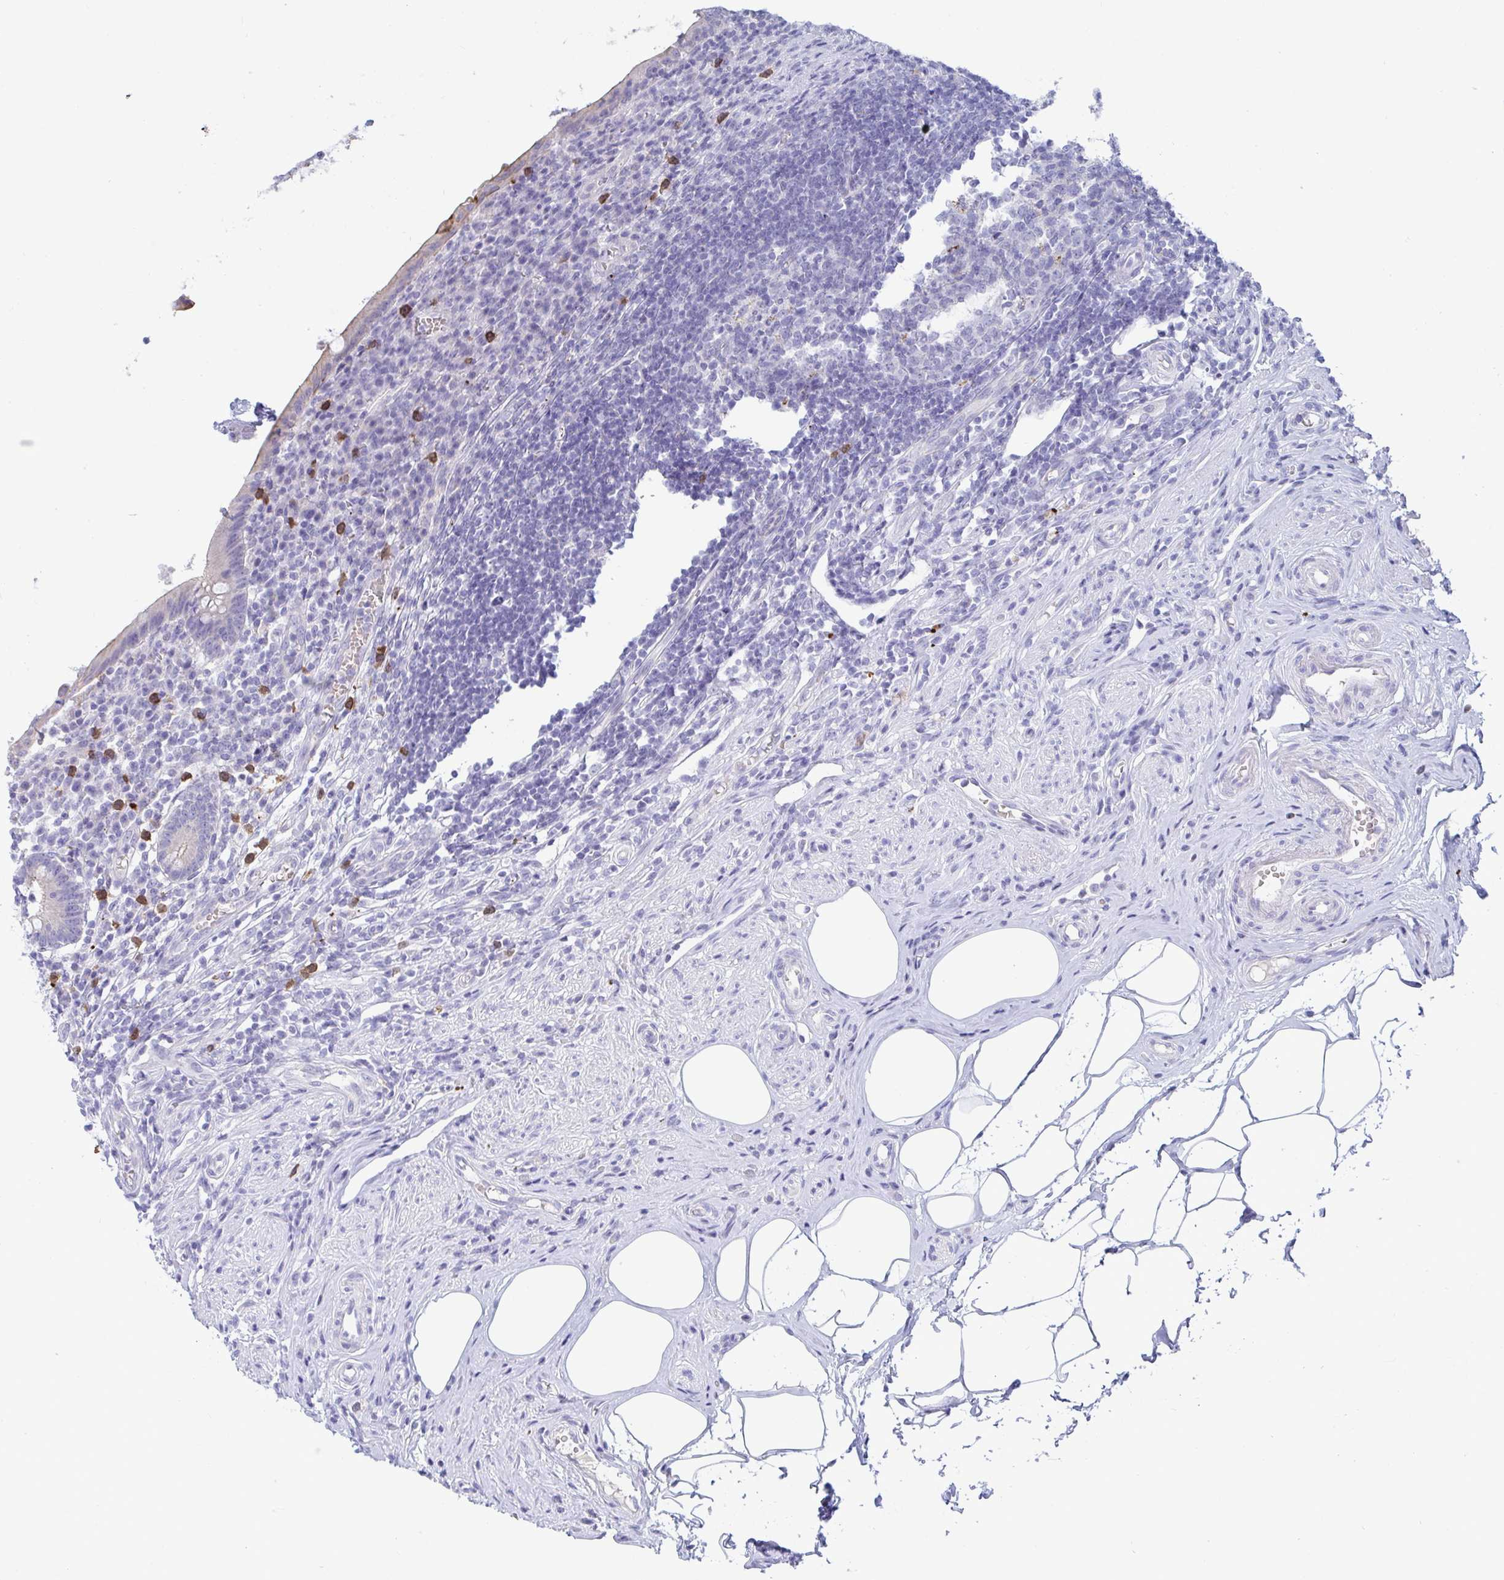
{"staining": {"intensity": "moderate", "quantity": "<25%", "location": "cytoplasmic/membranous"}, "tissue": "appendix", "cell_type": "Glandular cells", "image_type": "normal", "snomed": [{"axis": "morphology", "description": "Normal tissue, NOS"}, {"axis": "topography", "description": "Appendix"}], "caption": "Immunohistochemical staining of benign human appendix displays <25% levels of moderate cytoplasmic/membranous protein positivity in approximately <25% of glandular cells.", "gene": "TAS2R38", "patient": {"sex": "female", "age": 56}}